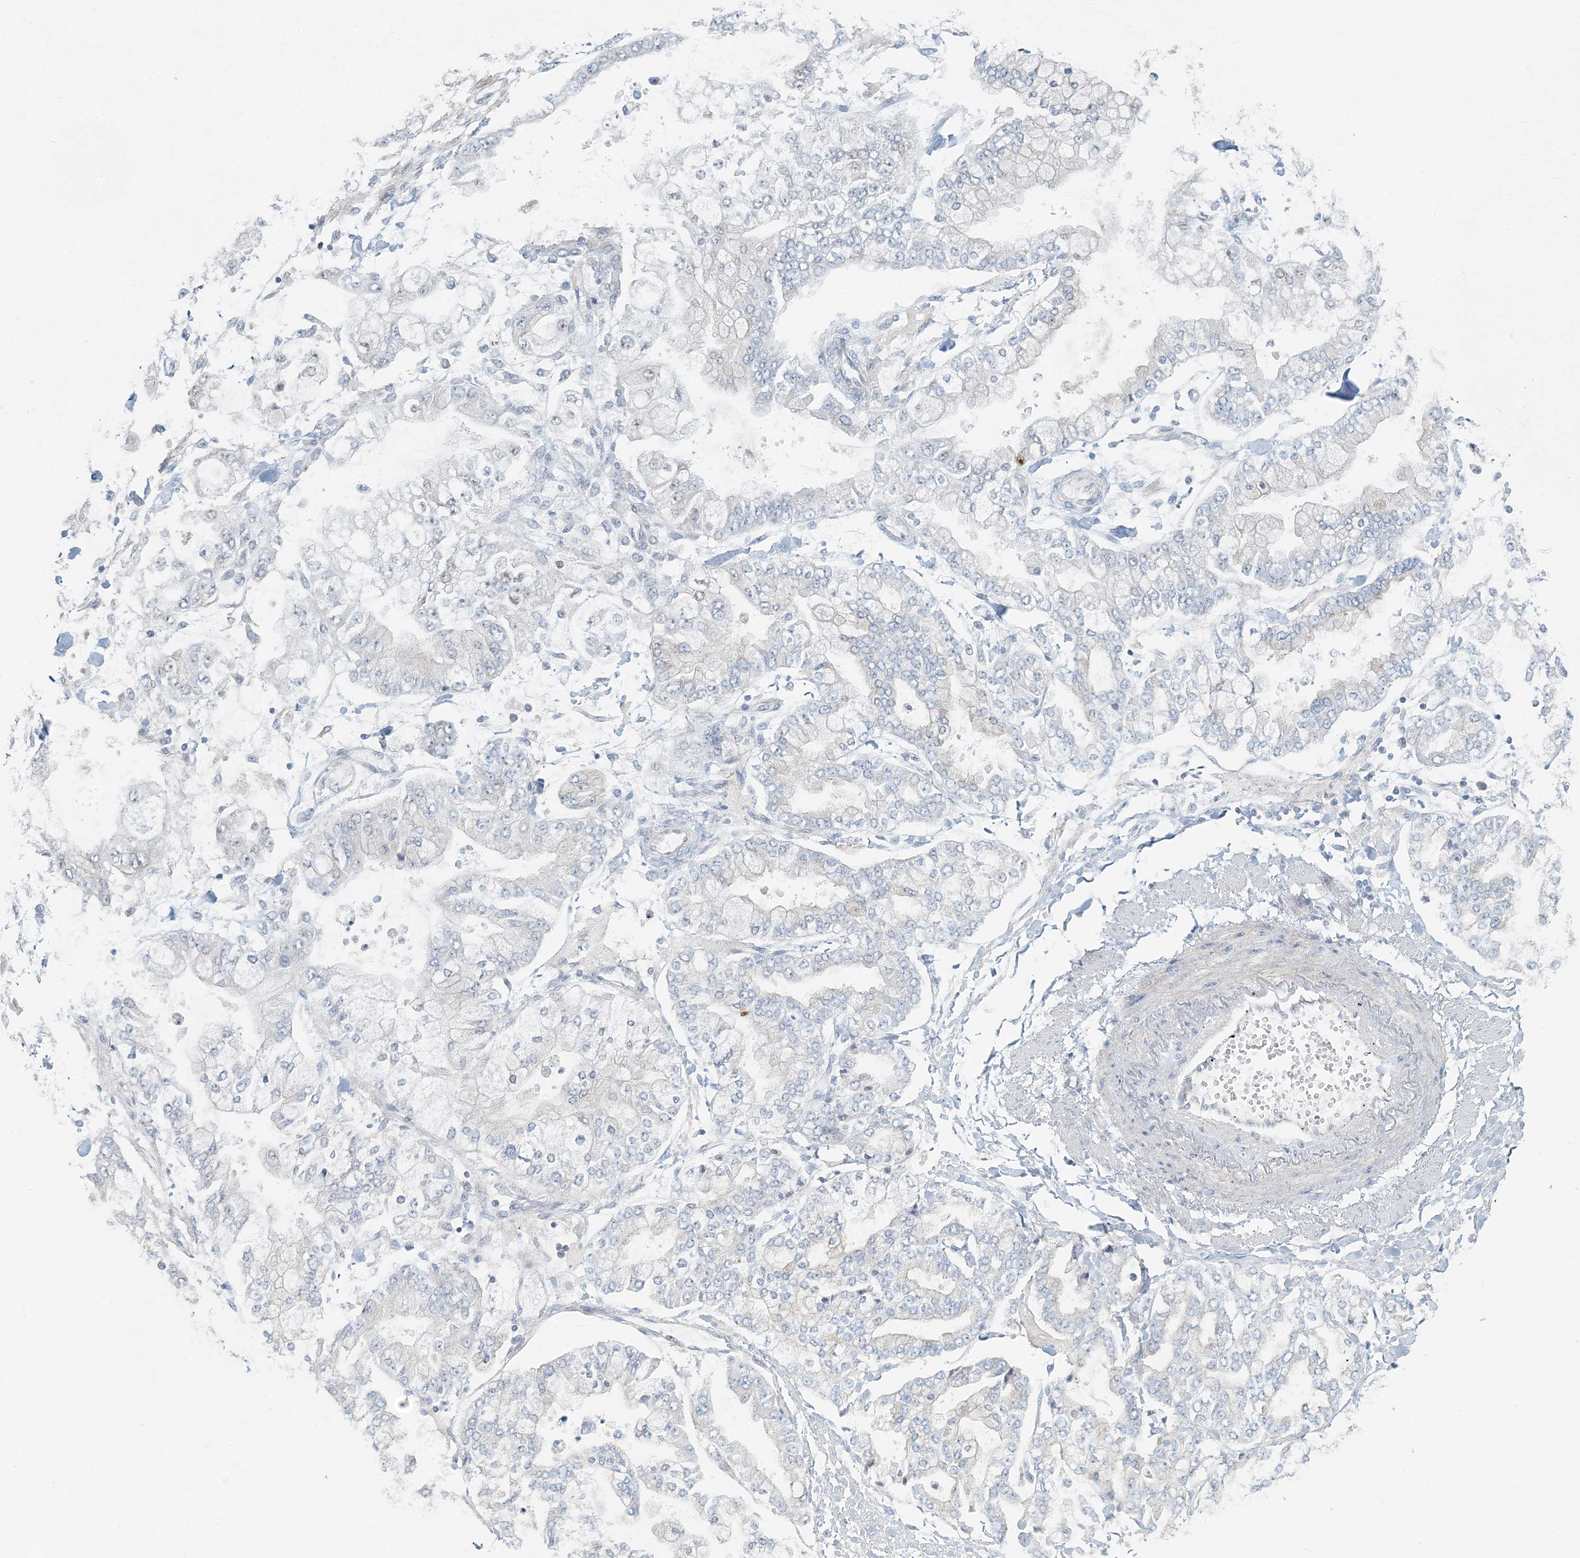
{"staining": {"intensity": "negative", "quantity": "none", "location": "none"}, "tissue": "stomach cancer", "cell_type": "Tumor cells", "image_type": "cancer", "snomed": [{"axis": "morphology", "description": "Normal tissue, NOS"}, {"axis": "morphology", "description": "Adenocarcinoma, NOS"}, {"axis": "topography", "description": "Stomach, upper"}, {"axis": "topography", "description": "Stomach"}], "caption": "Tumor cells show no significant positivity in stomach cancer.", "gene": "HACL1", "patient": {"sex": "male", "age": 76}}